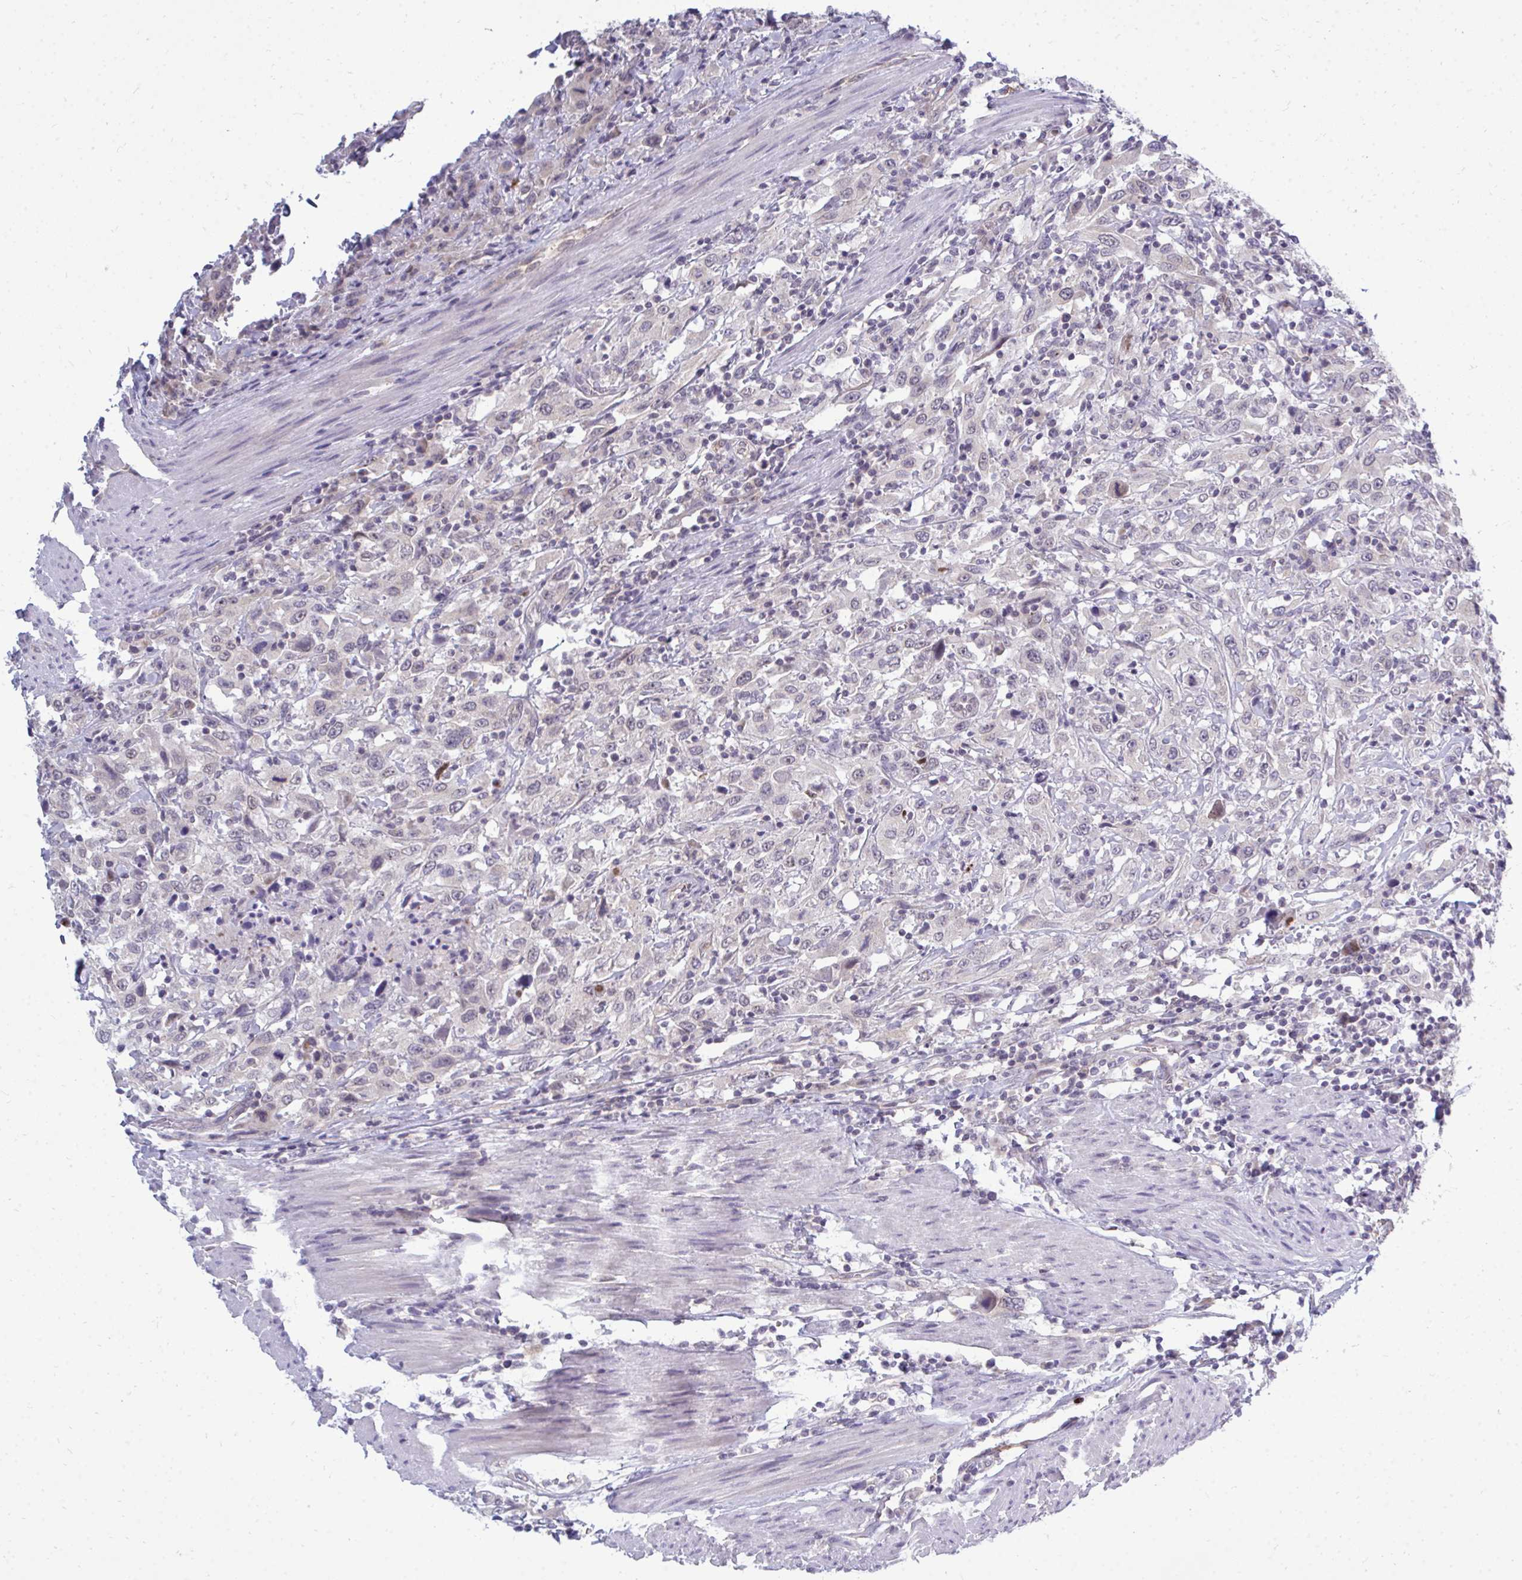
{"staining": {"intensity": "negative", "quantity": "none", "location": "none"}, "tissue": "urothelial cancer", "cell_type": "Tumor cells", "image_type": "cancer", "snomed": [{"axis": "morphology", "description": "Urothelial carcinoma, High grade"}, {"axis": "topography", "description": "Urinary bladder"}], "caption": "Immunohistochemical staining of human urothelial carcinoma (high-grade) displays no significant expression in tumor cells.", "gene": "ACSL5", "patient": {"sex": "male", "age": 61}}